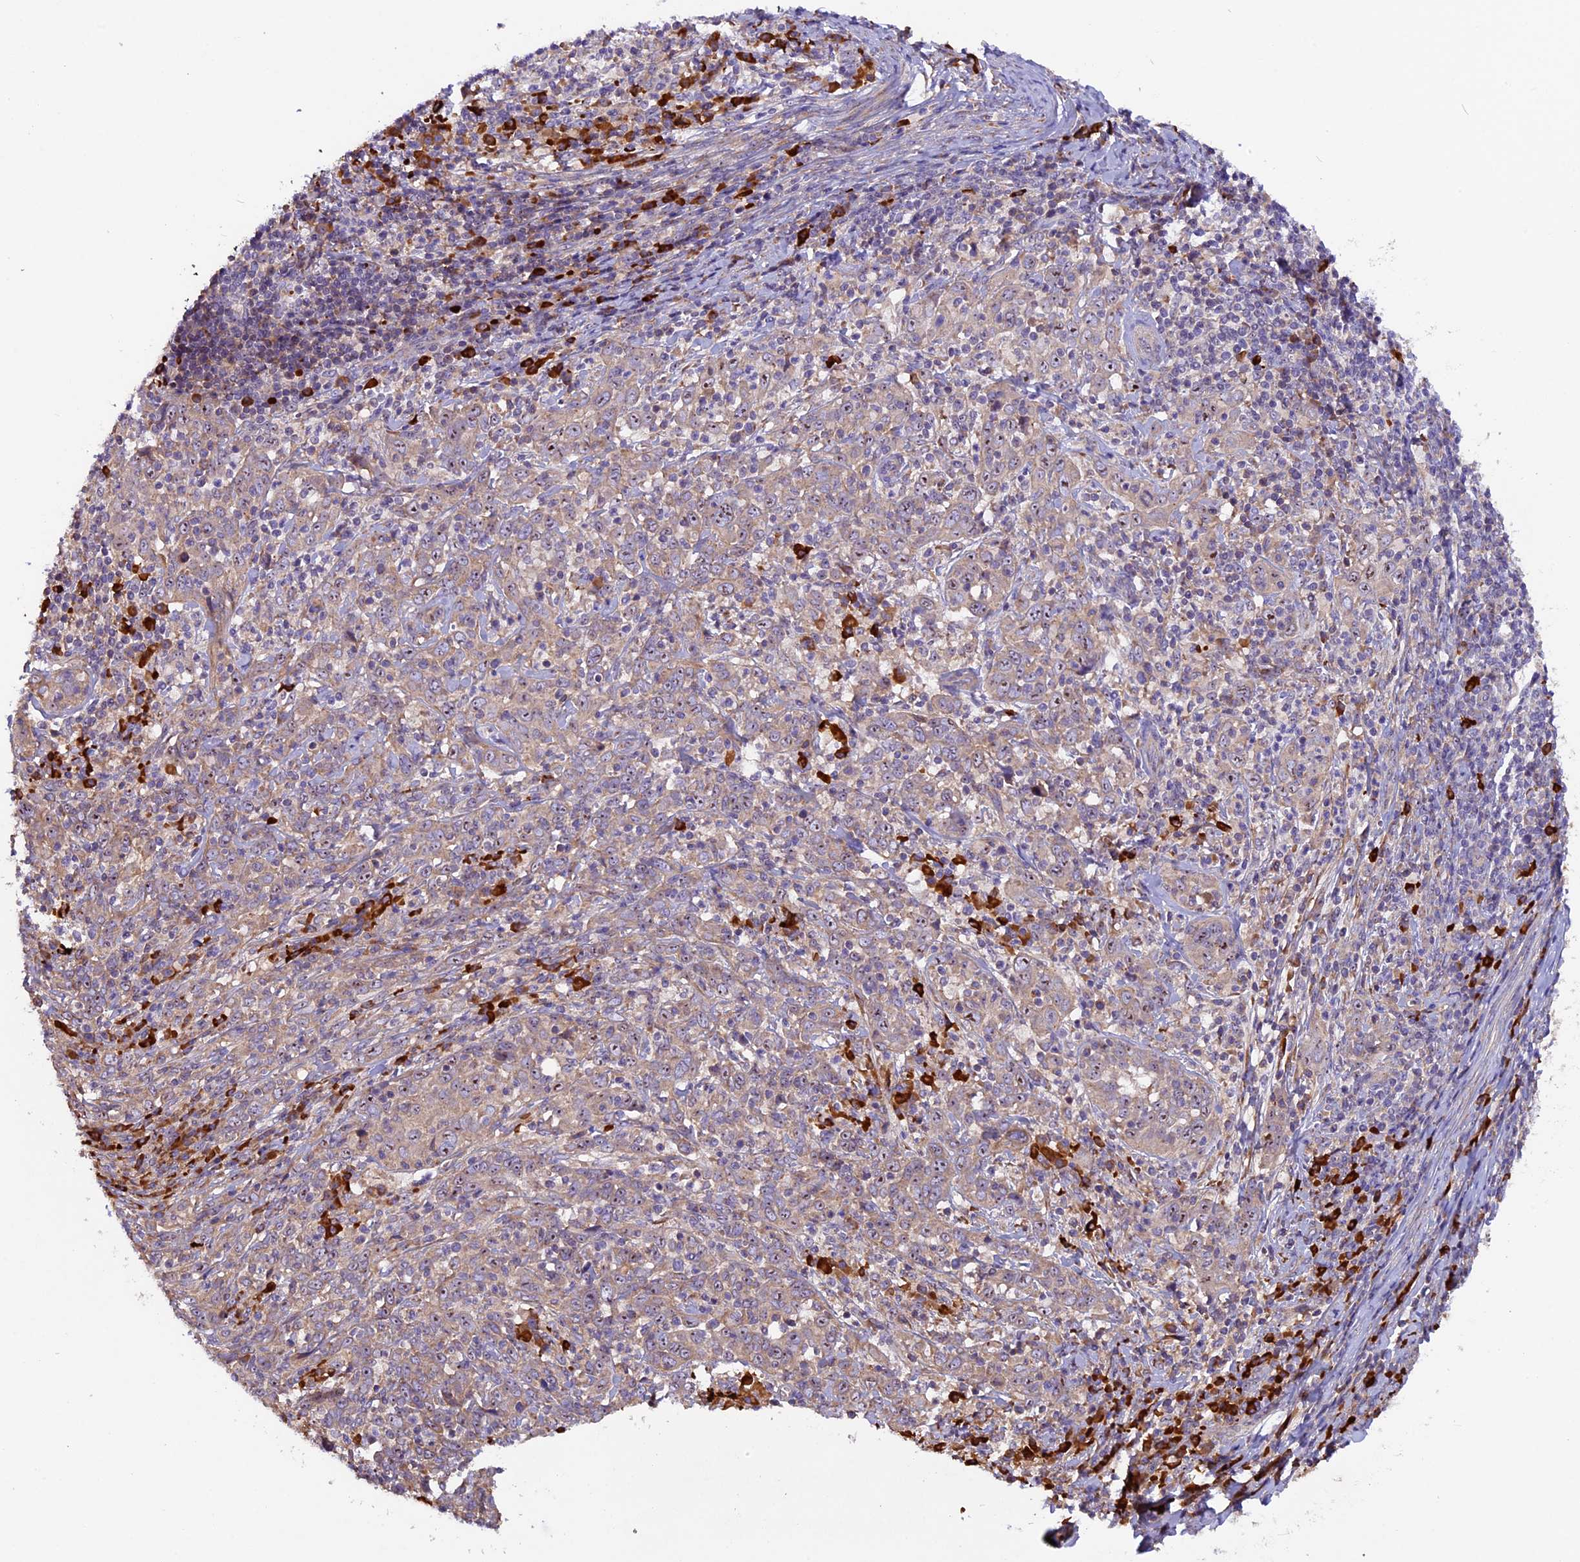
{"staining": {"intensity": "moderate", "quantity": ">75%", "location": "cytoplasmic/membranous,nuclear"}, "tissue": "cervical cancer", "cell_type": "Tumor cells", "image_type": "cancer", "snomed": [{"axis": "morphology", "description": "Squamous cell carcinoma, NOS"}, {"axis": "topography", "description": "Cervix"}], "caption": "Cervical squamous cell carcinoma tissue shows moderate cytoplasmic/membranous and nuclear expression in approximately >75% of tumor cells, visualized by immunohistochemistry. The staining was performed using DAB, with brown indicating positive protein expression. Nuclei are stained blue with hematoxylin.", "gene": "FRY", "patient": {"sex": "female", "age": 46}}